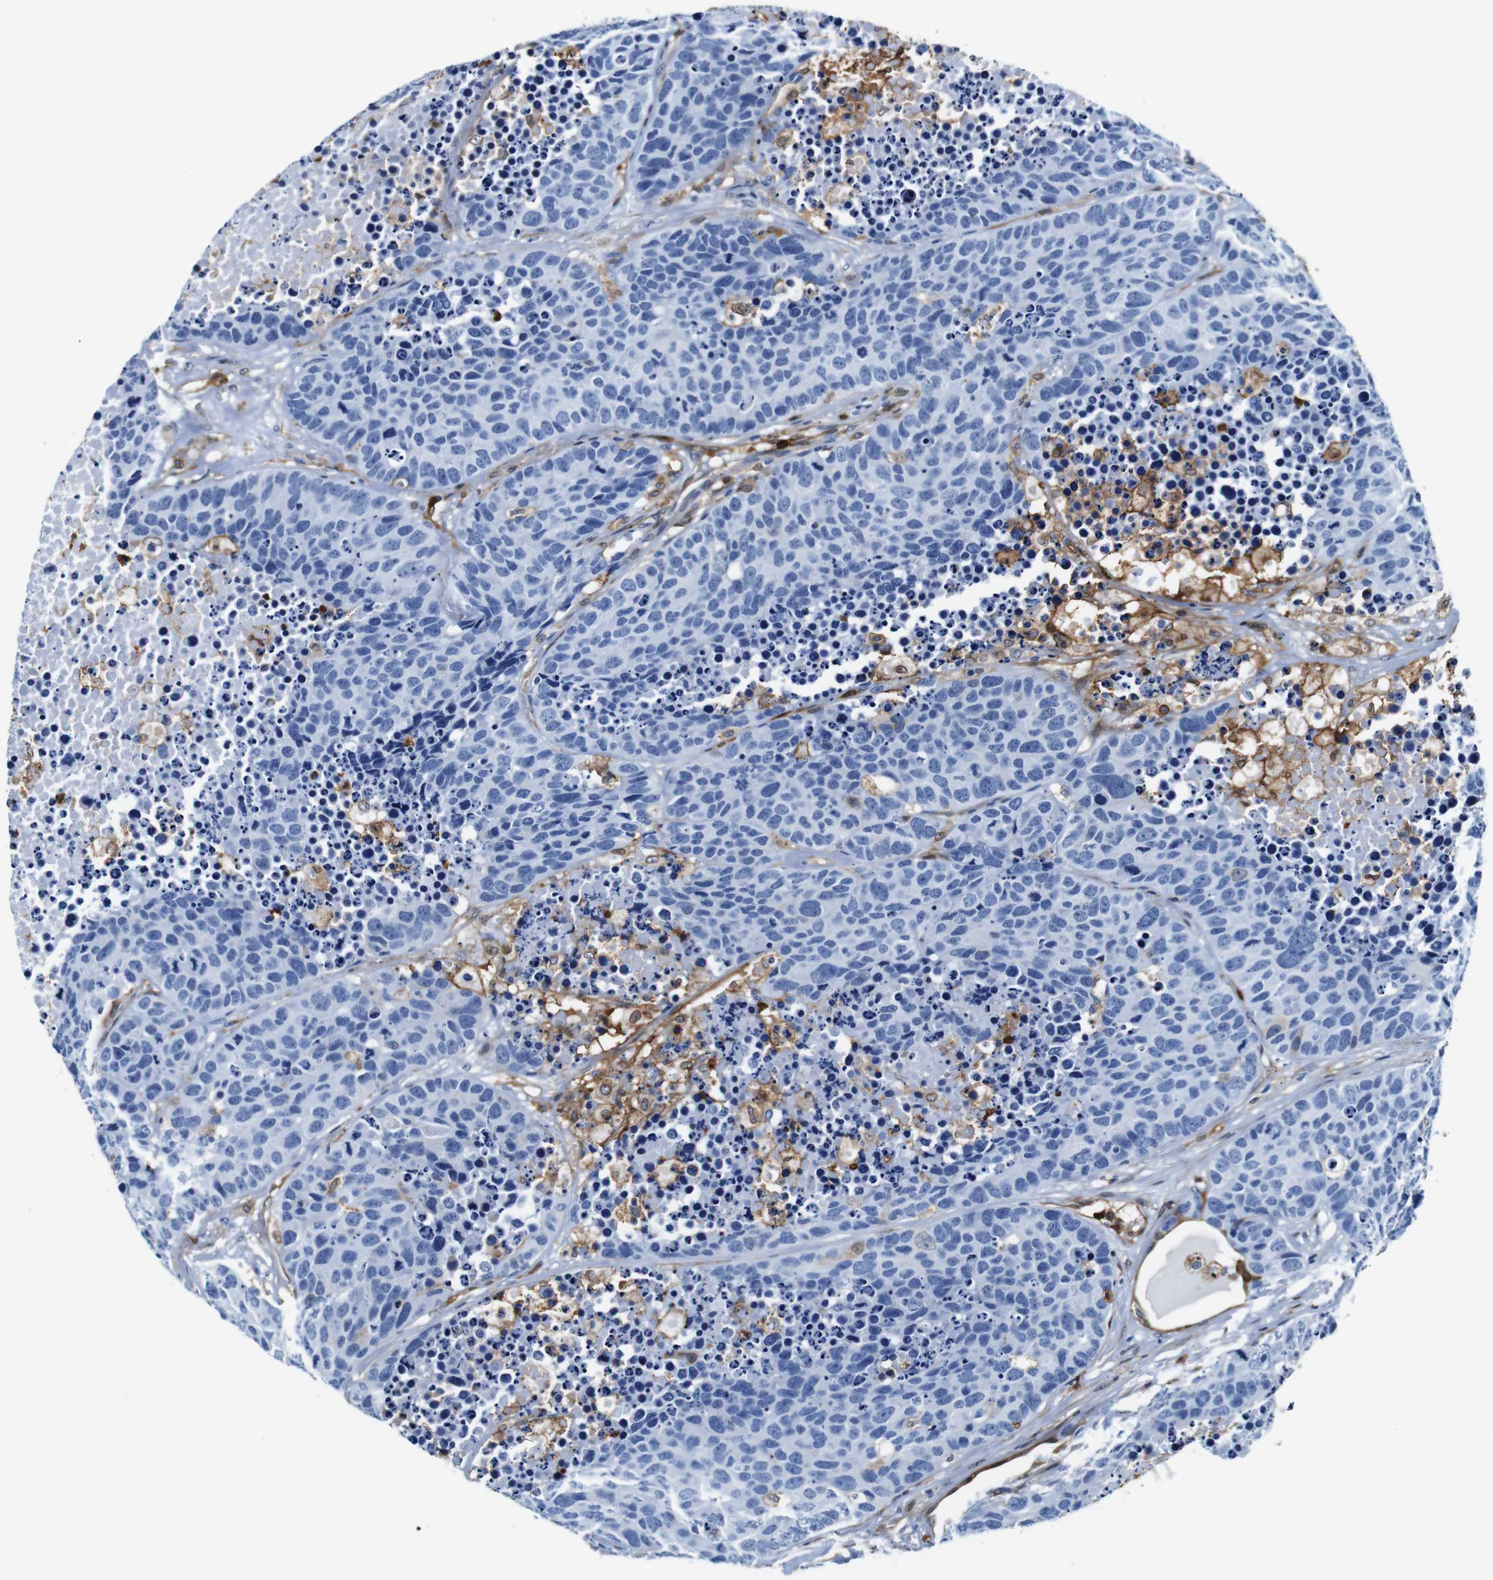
{"staining": {"intensity": "negative", "quantity": "none", "location": "none"}, "tissue": "carcinoid", "cell_type": "Tumor cells", "image_type": "cancer", "snomed": [{"axis": "morphology", "description": "Carcinoid, malignant, NOS"}, {"axis": "topography", "description": "Lung"}], "caption": "IHC micrograph of neoplastic tissue: human carcinoid stained with DAB (3,3'-diaminobenzidine) shows no significant protein staining in tumor cells.", "gene": "ANXA1", "patient": {"sex": "male", "age": 60}}